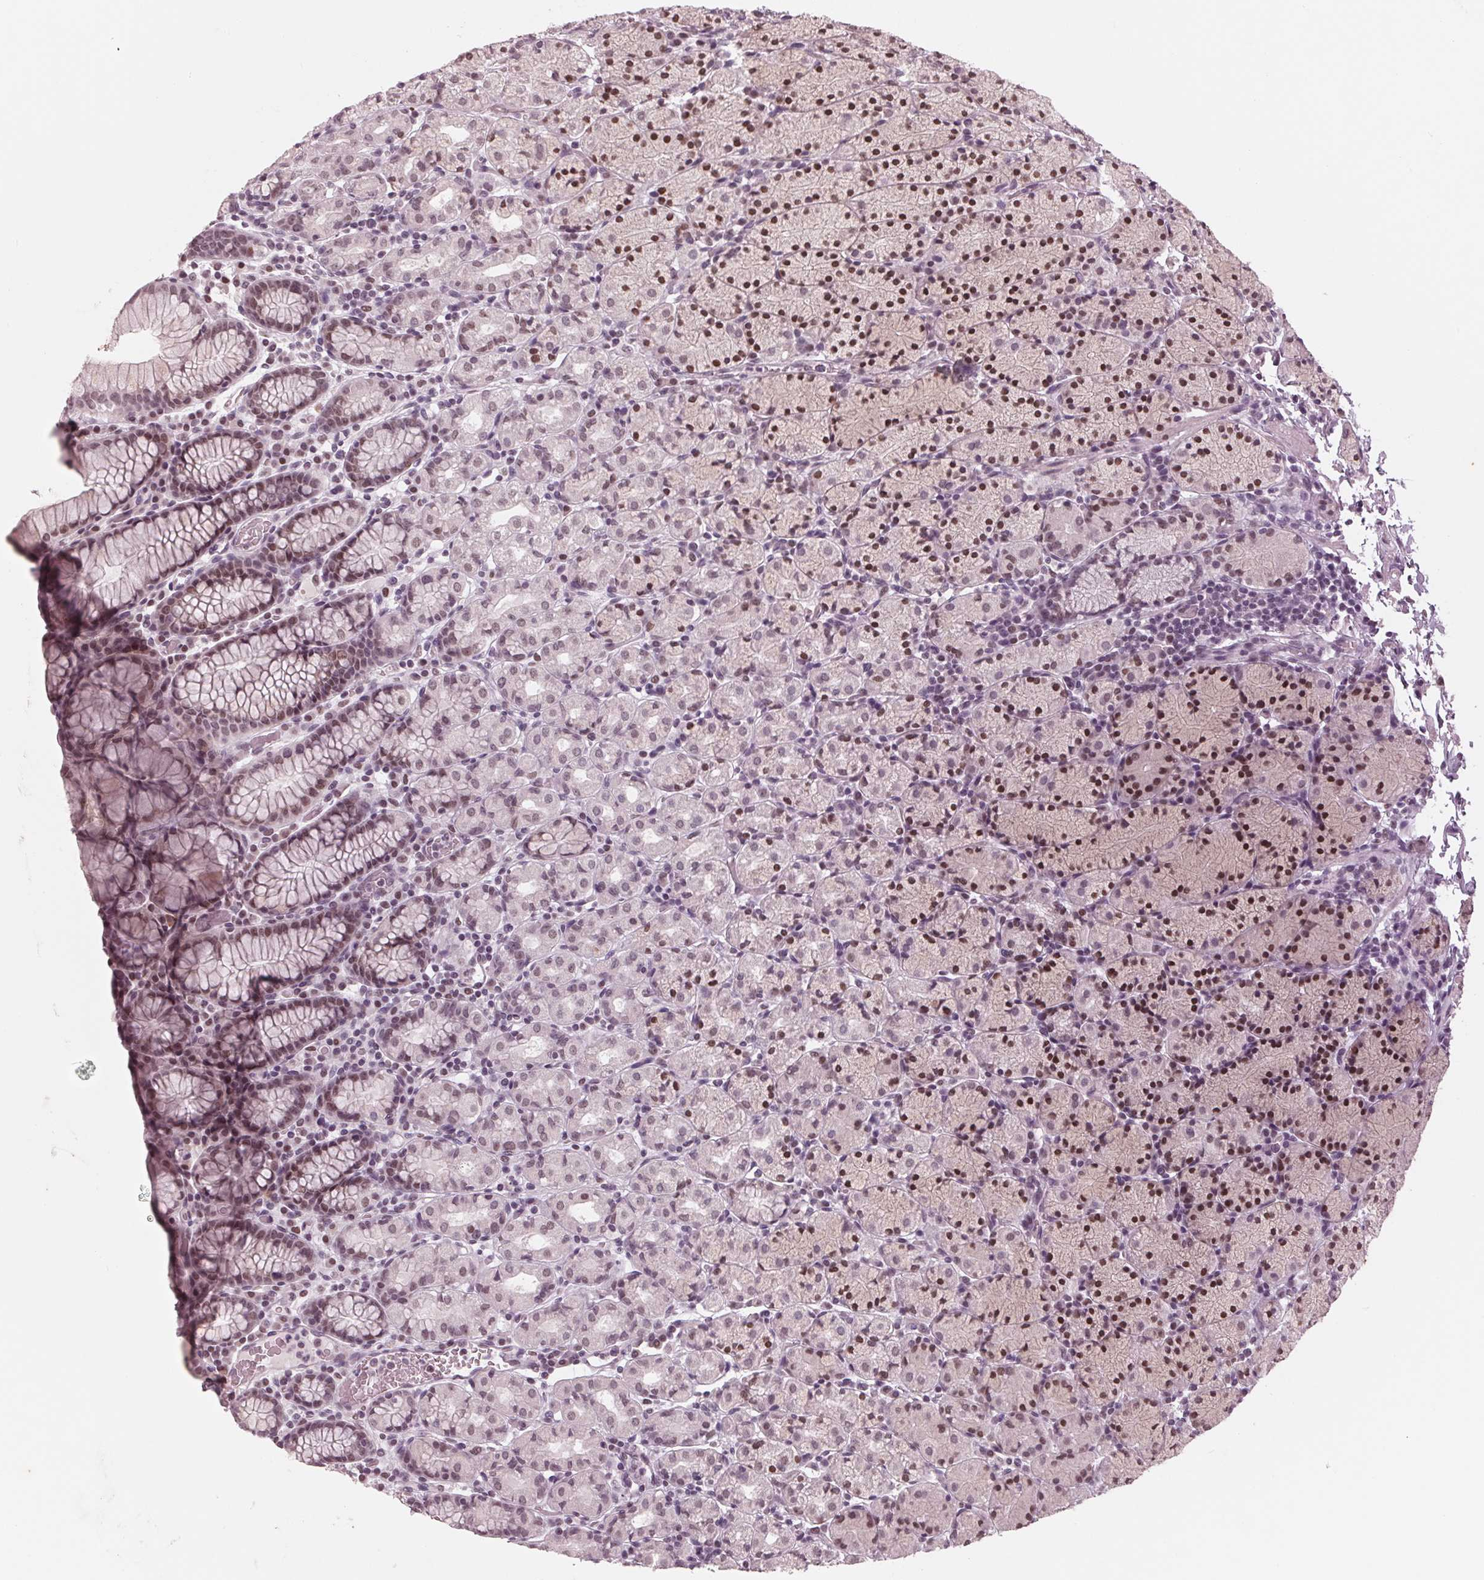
{"staining": {"intensity": "strong", "quantity": "25%-75%", "location": "nuclear"}, "tissue": "stomach", "cell_type": "Glandular cells", "image_type": "normal", "snomed": [{"axis": "morphology", "description": "Normal tissue, NOS"}, {"axis": "topography", "description": "Stomach, upper"}, {"axis": "topography", "description": "Stomach"}], "caption": "A high amount of strong nuclear staining is identified in approximately 25%-75% of glandular cells in unremarkable stomach. Immunohistochemistry stains the protein in brown and the nuclei are stained blue.", "gene": "DNMT3L", "patient": {"sex": "male", "age": 62}}